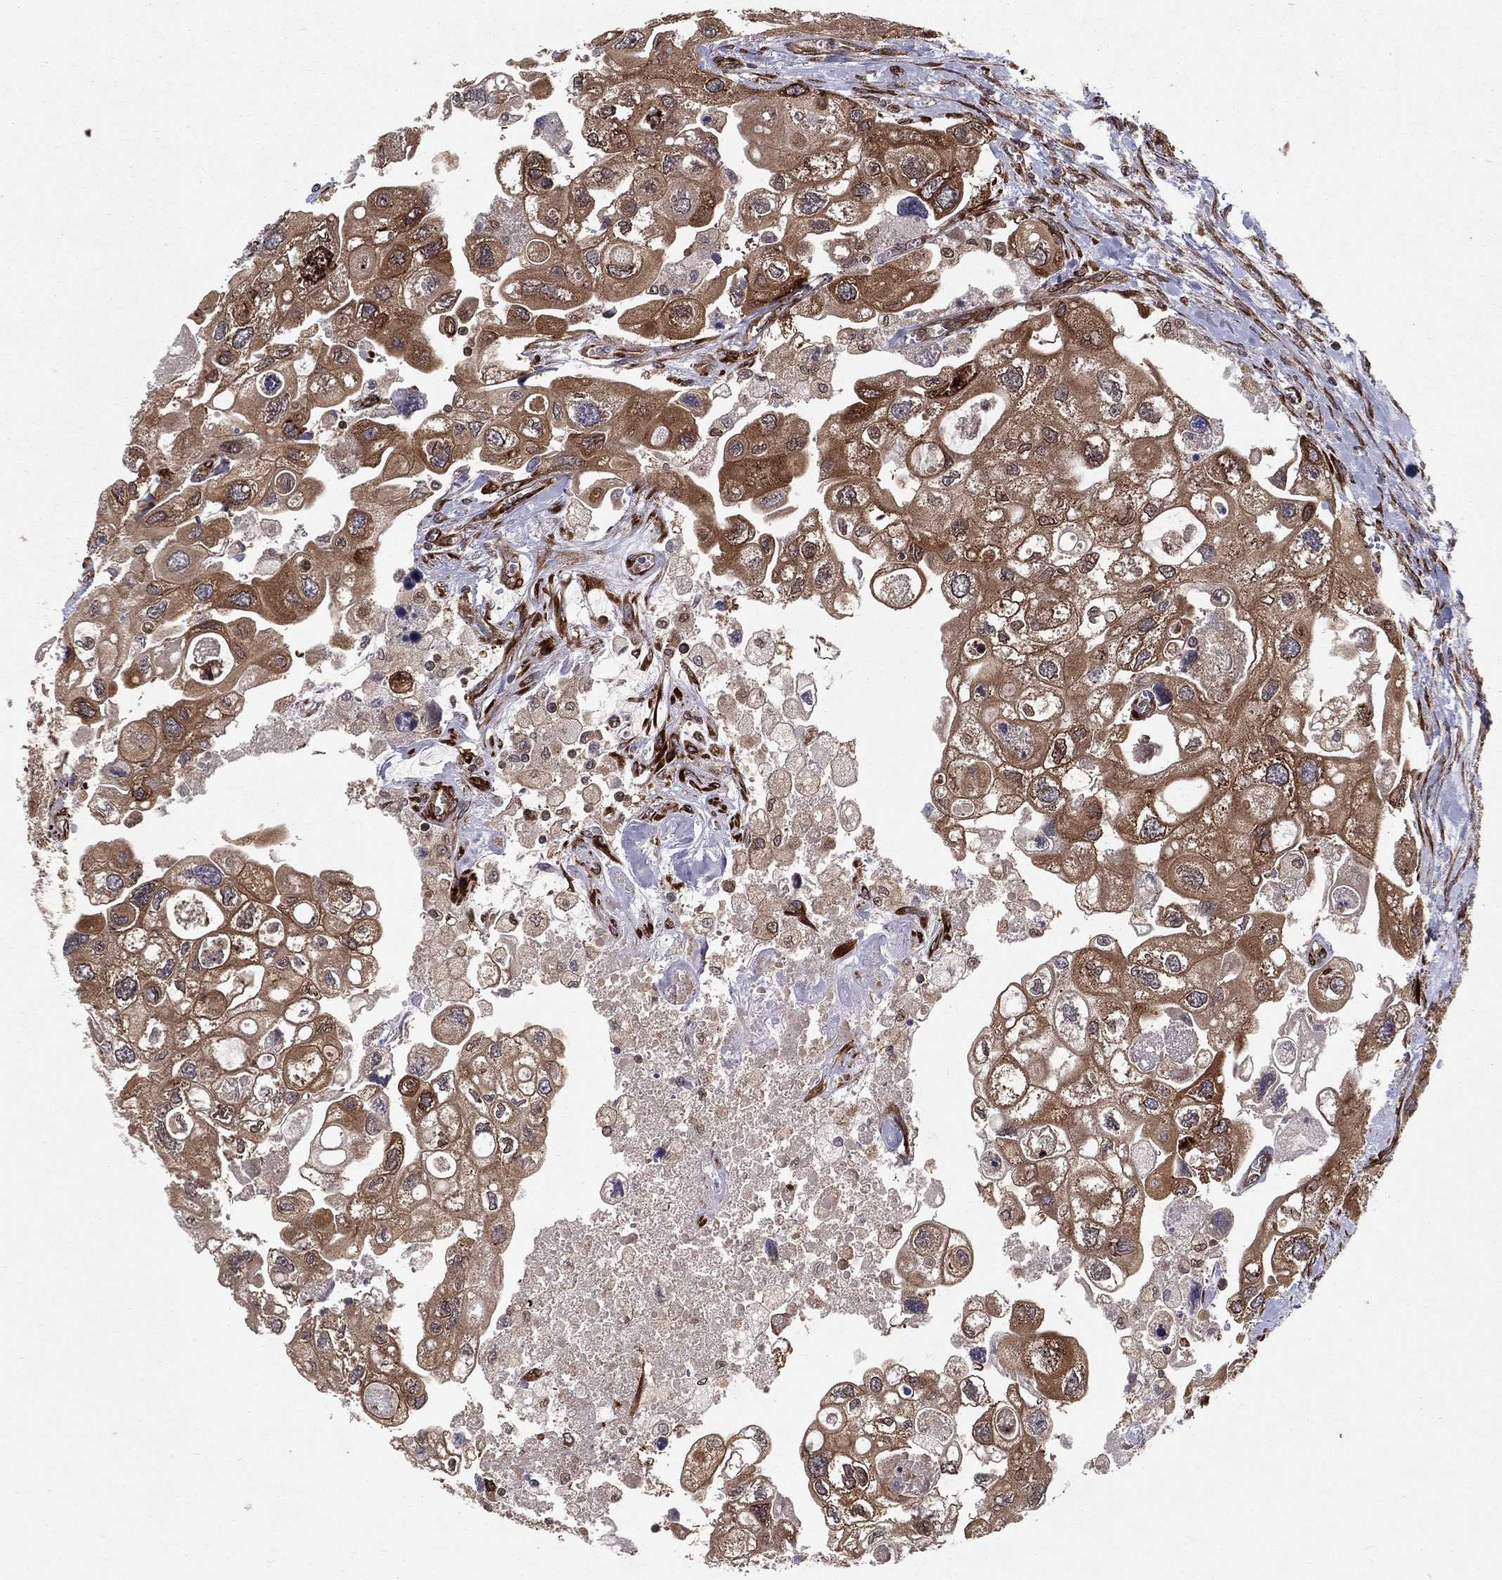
{"staining": {"intensity": "moderate", "quantity": "<25%", "location": "cytoplasmic/membranous"}, "tissue": "urothelial cancer", "cell_type": "Tumor cells", "image_type": "cancer", "snomed": [{"axis": "morphology", "description": "Urothelial carcinoma, High grade"}, {"axis": "topography", "description": "Urinary bladder"}], "caption": "IHC (DAB) staining of human urothelial carcinoma (high-grade) exhibits moderate cytoplasmic/membranous protein expression in approximately <25% of tumor cells. The protein of interest is shown in brown color, while the nuclei are stained blue.", "gene": "CERS2", "patient": {"sex": "male", "age": 59}}